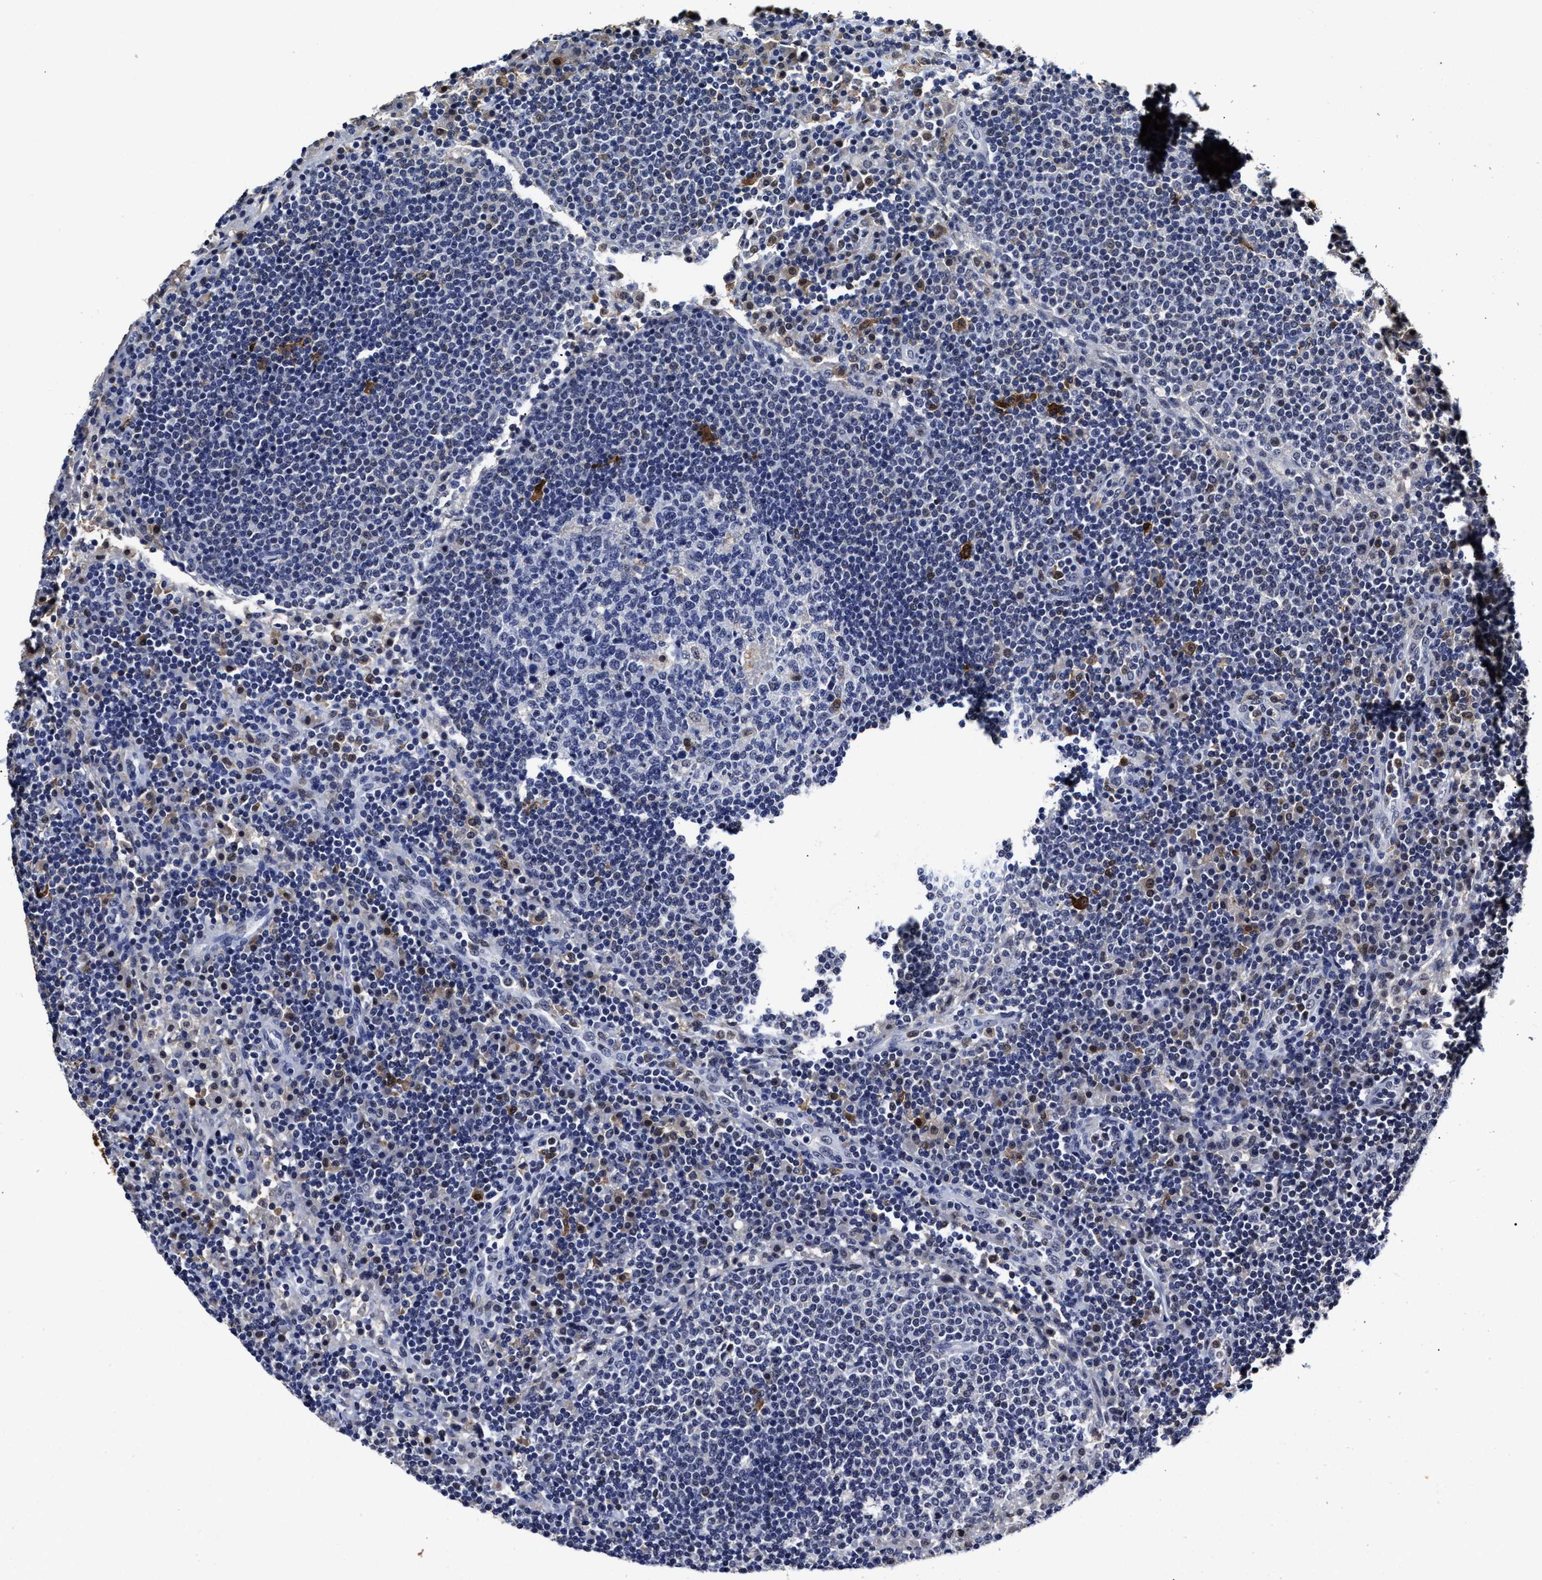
{"staining": {"intensity": "negative", "quantity": "none", "location": "none"}, "tissue": "lymph node", "cell_type": "Germinal center cells", "image_type": "normal", "snomed": [{"axis": "morphology", "description": "Normal tissue, NOS"}, {"axis": "topography", "description": "Lymph node"}], "caption": "The micrograph exhibits no staining of germinal center cells in unremarkable lymph node. (Brightfield microscopy of DAB immunohistochemistry at high magnification).", "gene": "PRPF4B", "patient": {"sex": "female", "age": 53}}